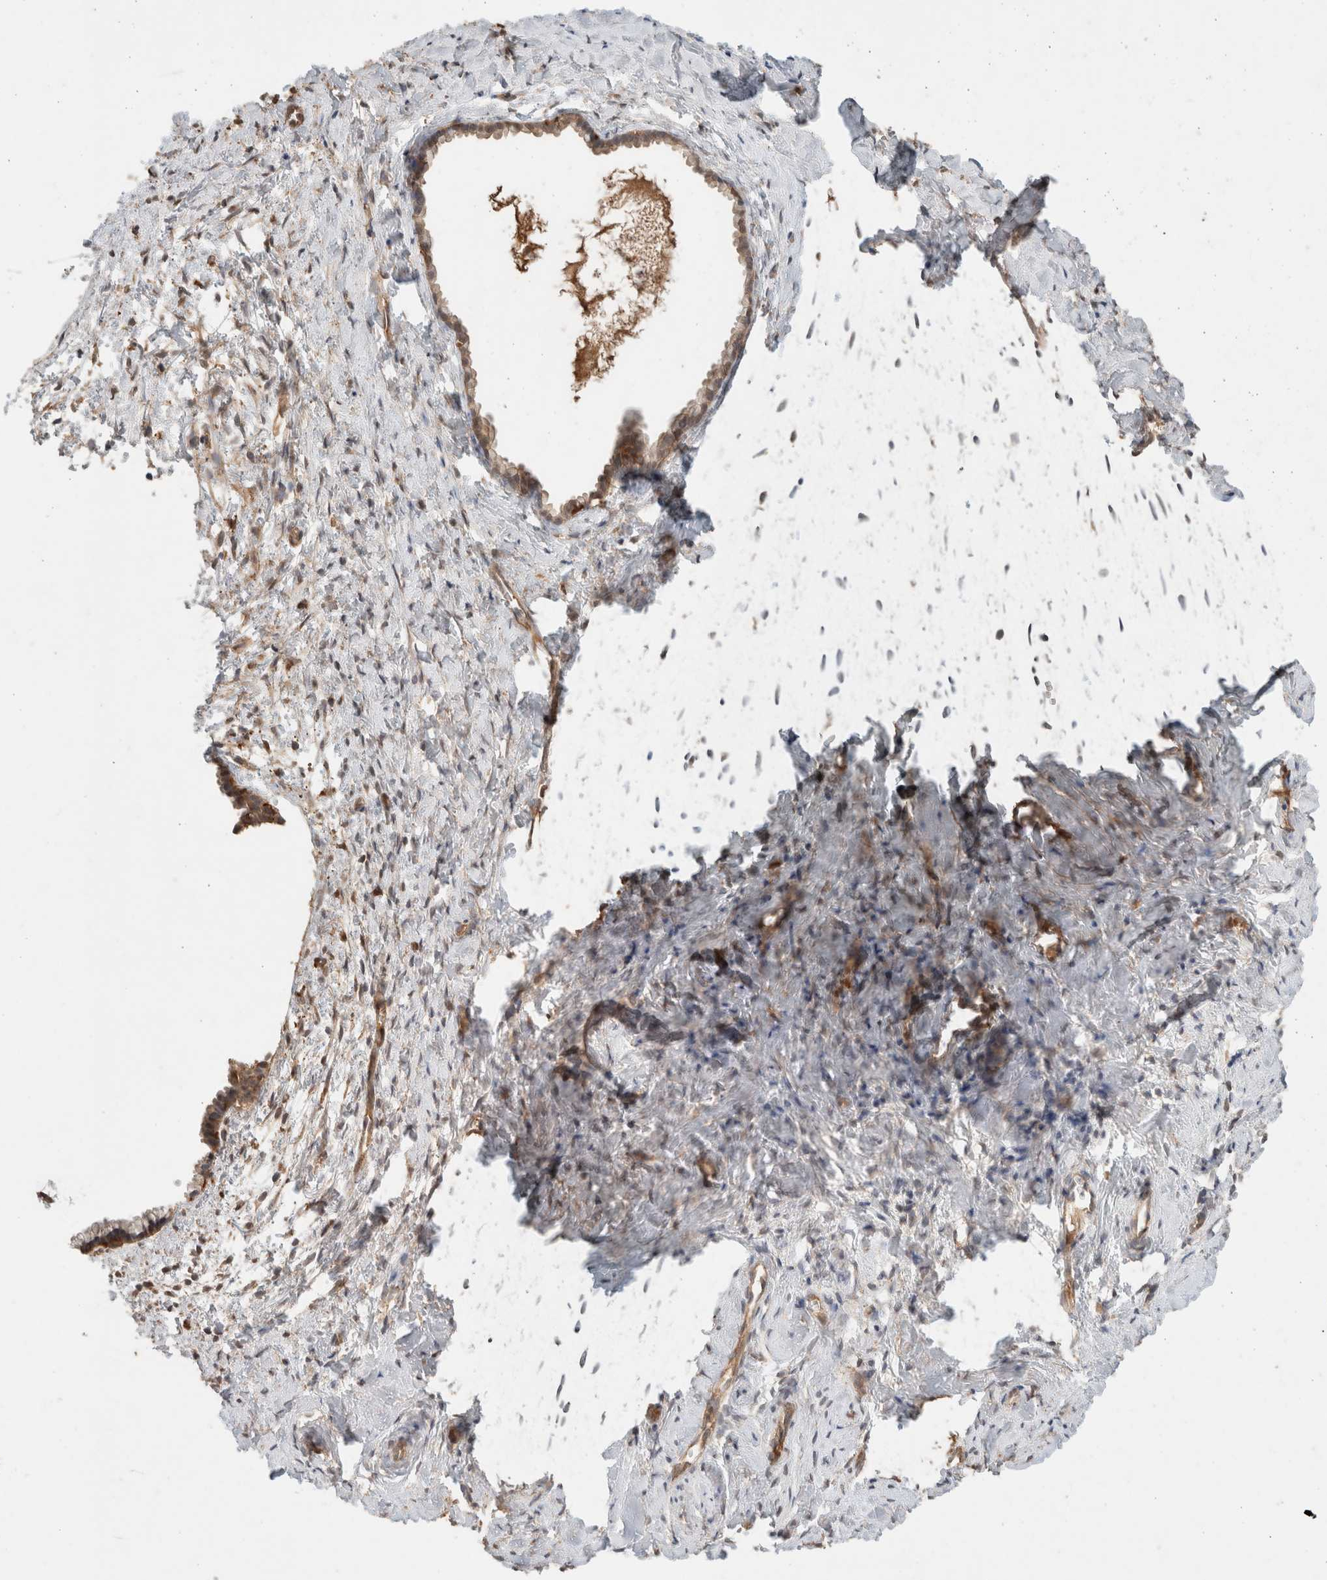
{"staining": {"intensity": "weak", "quantity": ">75%", "location": "nuclear"}, "tissue": "cervix", "cell_type": "Glandular cells", "image_type": "normal", "snomed": [{"axis": "morphology", "description": "Normal tissue, NOS"}, {"axis": "topography", "description": "Cervix"}], "caption": "A brown stain highlights weak nuclear expression of a protein in glandular cells of benign cervix.", "gene": "YWHAH", "patient": {"sex": "female", "age": 75}}